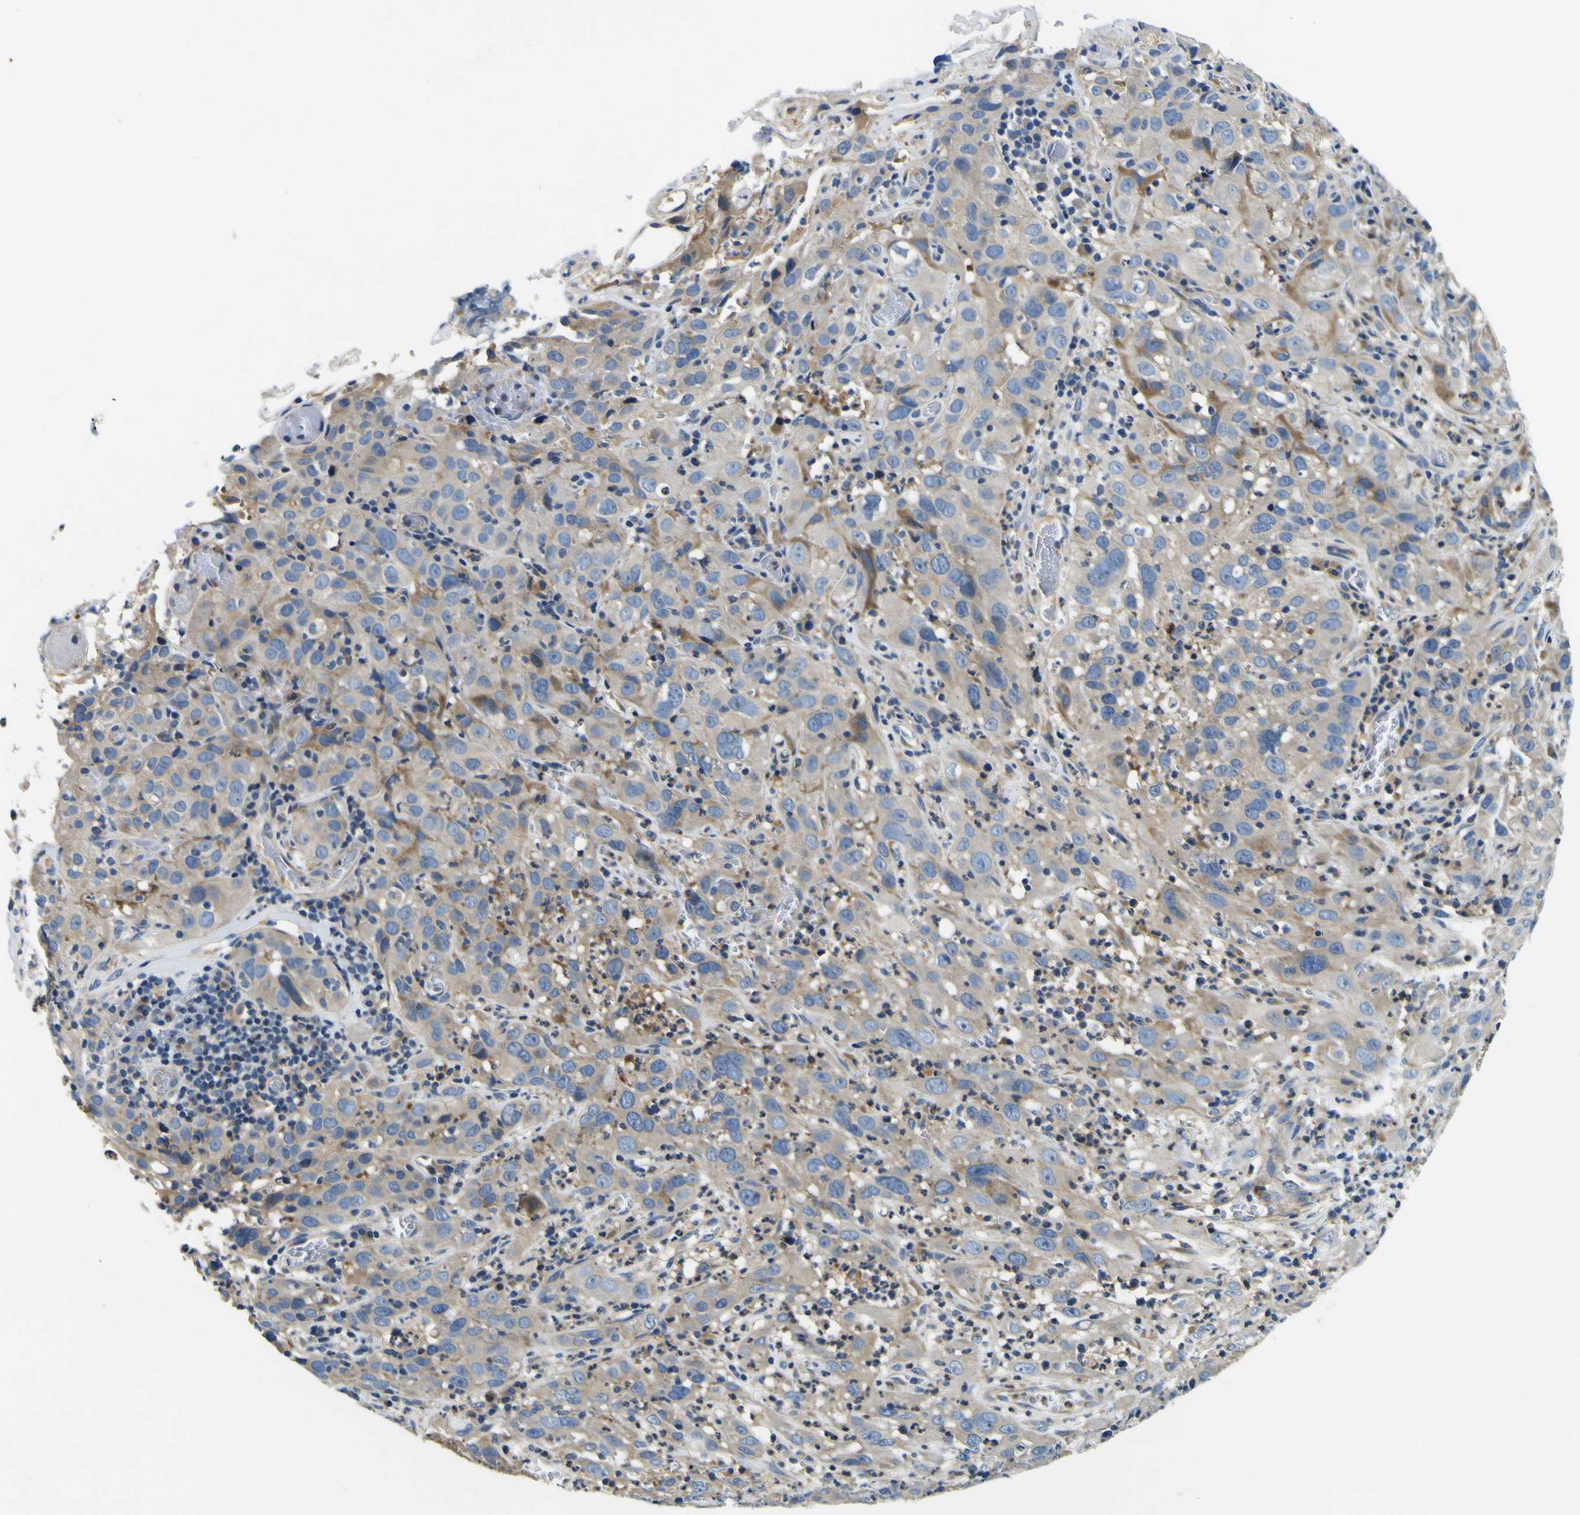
{"staining": {"intensity": "negative", "quantity": "none", "location": "none"}, "tissue": "cervical cancer", "cell_type": "Tumor cells", "image_type": "cancer", "snomed": [{"axis": "morphology", "description": "Squamous cell carcinoma, NOS"}, {"axis": "topography", "description": "Cervix"}], "caption": "Immunohistochemistry (IHC) photomicrograph of human cervical squamous cell carcinoma stained for a protein (brown), which reveals no positivity in tumor cells. (Immunohistochemistry (IHC), brightfield microscopy, high magnification).", "gene": "CLSTN1", "patient": {"sex": "female", "age": 32}}